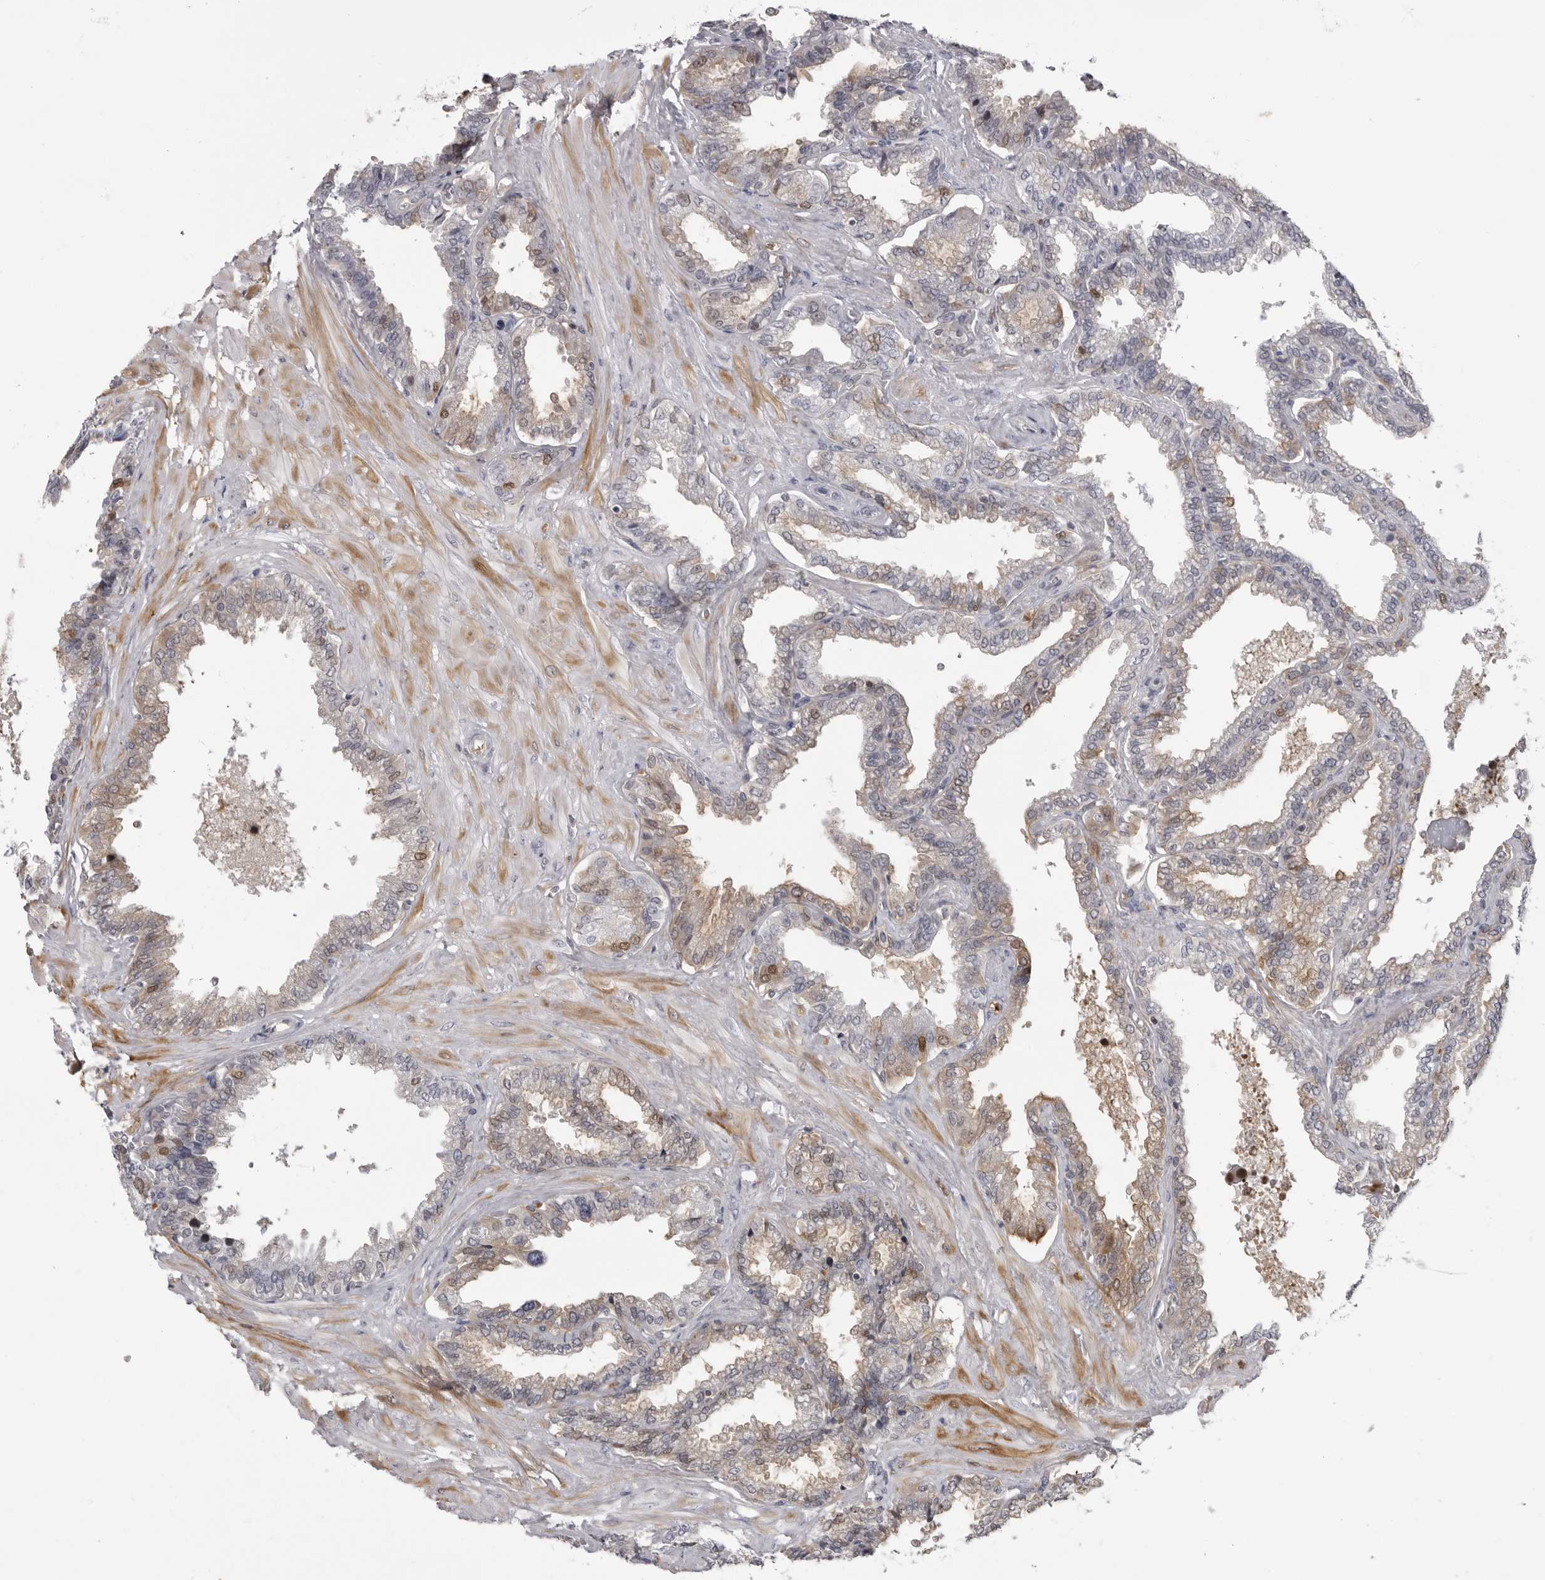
{"staining": {"intensity": "negative", "quantity": "none", "location": "none"}, "tissue": "seminal vesicle", "cell_type": "Glandular cells", "image_type": "normal", "snomed": [{"axis": "morphology", "description": "Normal tissue, NOS"}, {"axis": "topography", "description": "Seminal veicle"}], "caption": "A high-resolution micrograph shows IHC staining of unremarkable seminal vesicle, which displays no significant positivity in glandular cells. (DAB IHC, high magnification).", "gene": "PLEKHF2", "patient": {"sex": "male", "age": 46}}